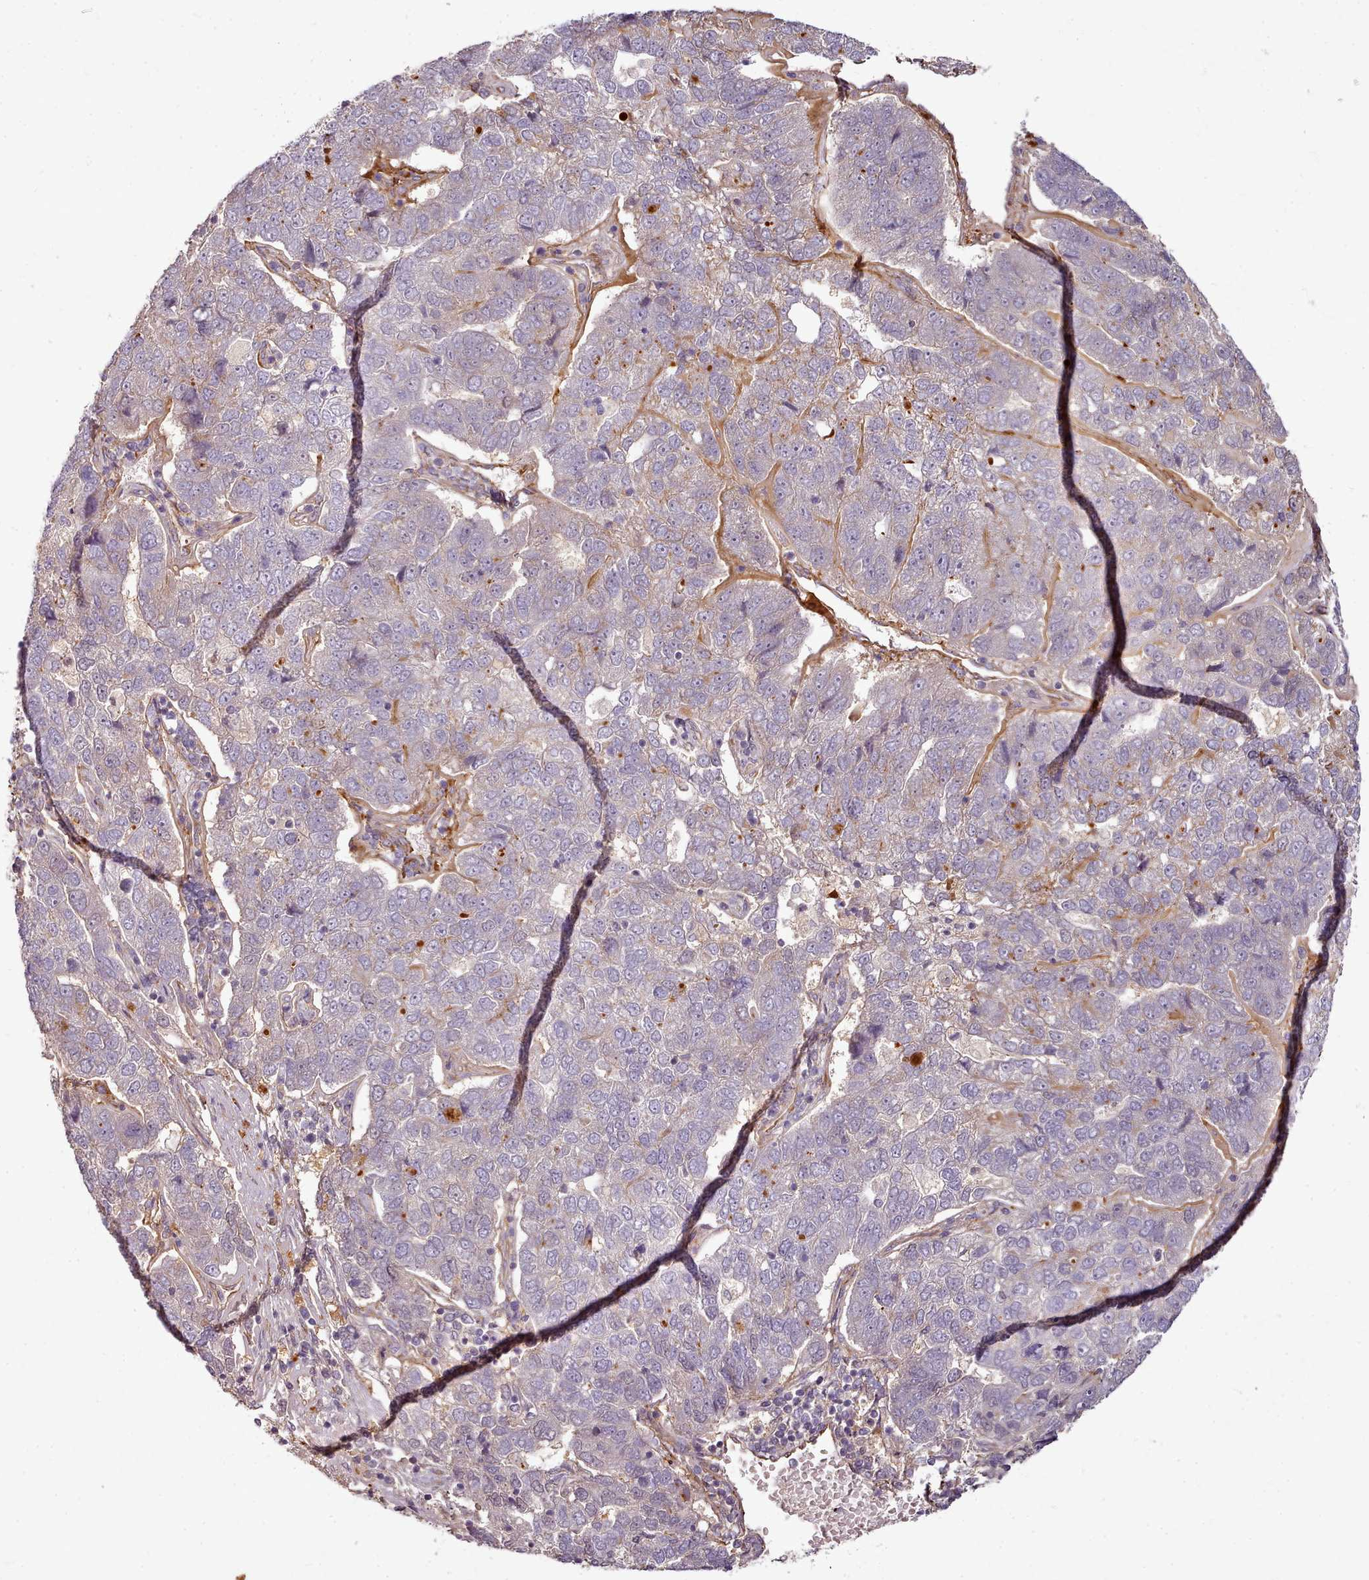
{"staining": {"intensity": "negative", "quantity": "none", "location": "none"}, "tissue": "pancreatic cancer", "cell_type": "Tumor cells", "image_type": "cancer", "snomed": [{"axis": "morphology", "description": "Adenocarcinoma, NOS"}, {"axis": "topography", "description": "Pancreas"}], "caption": "High magnification brightfield microscopy of pancreatic adenocarcinoma stained with DAB (3,3'-diaminobenzidine) (brown) and counterstained with hematoxylin (blue): tumor cells show no significant positivity.", "gene": "C1QTNF5", "patient": {"sex": "female", "age": 61}}